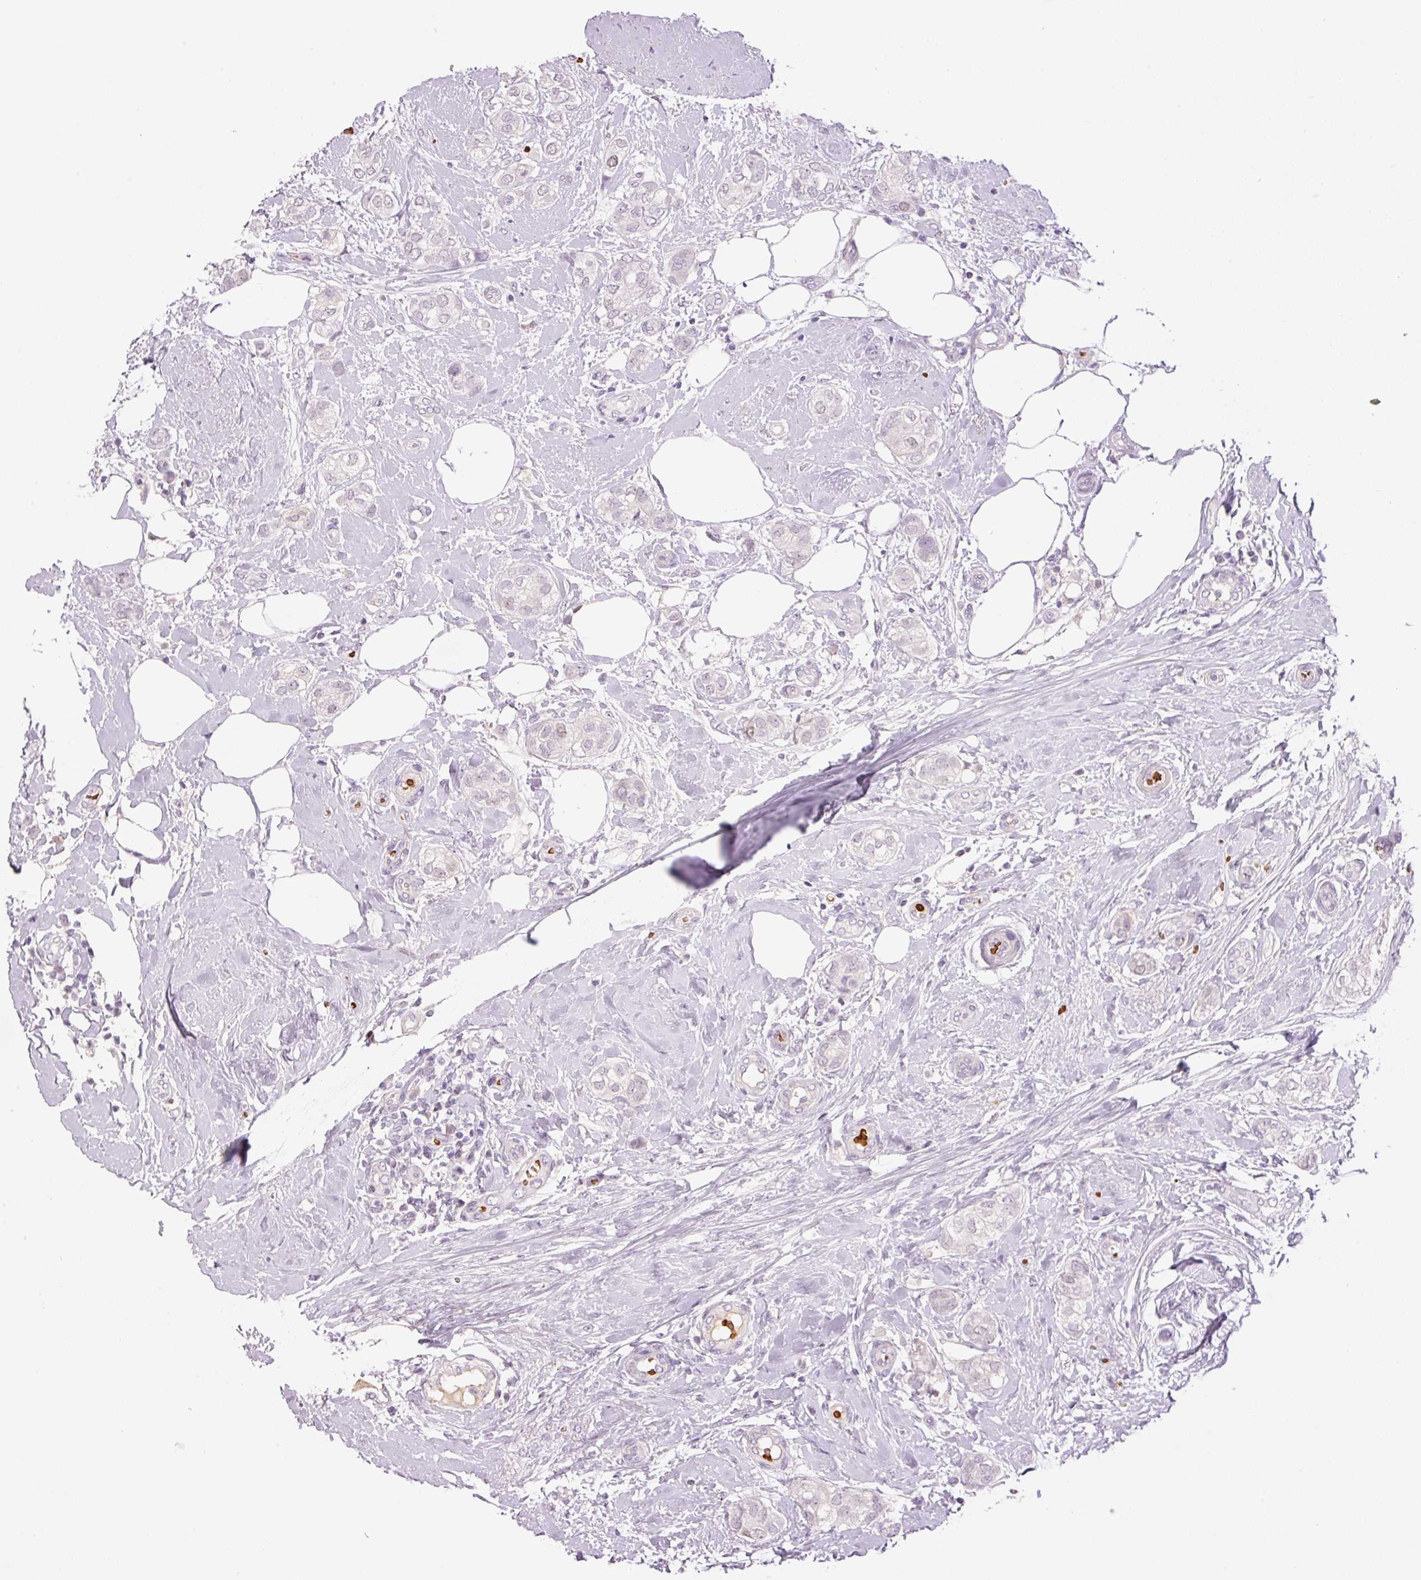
{"staining": {"intensity": "negative", "quantity": "none", "location": "none"}, "tissue": "breast cancer", "cell_type": "Tumor cells", "image_type": "cancer", "snomed": [{"axis": "morphology", "description": "Duct carcinoma"}, {"axis": "topography", "description": "Breast"}], "caption": "The immunohistochemistry micrograph has no significant positivity in tumor cells of breast cancer (invasive ductal carcinoma) tissue. Nuclei are stained in blue.", "gene": "LY6G6D", "patient": {"sex": "female", "age": 73}}